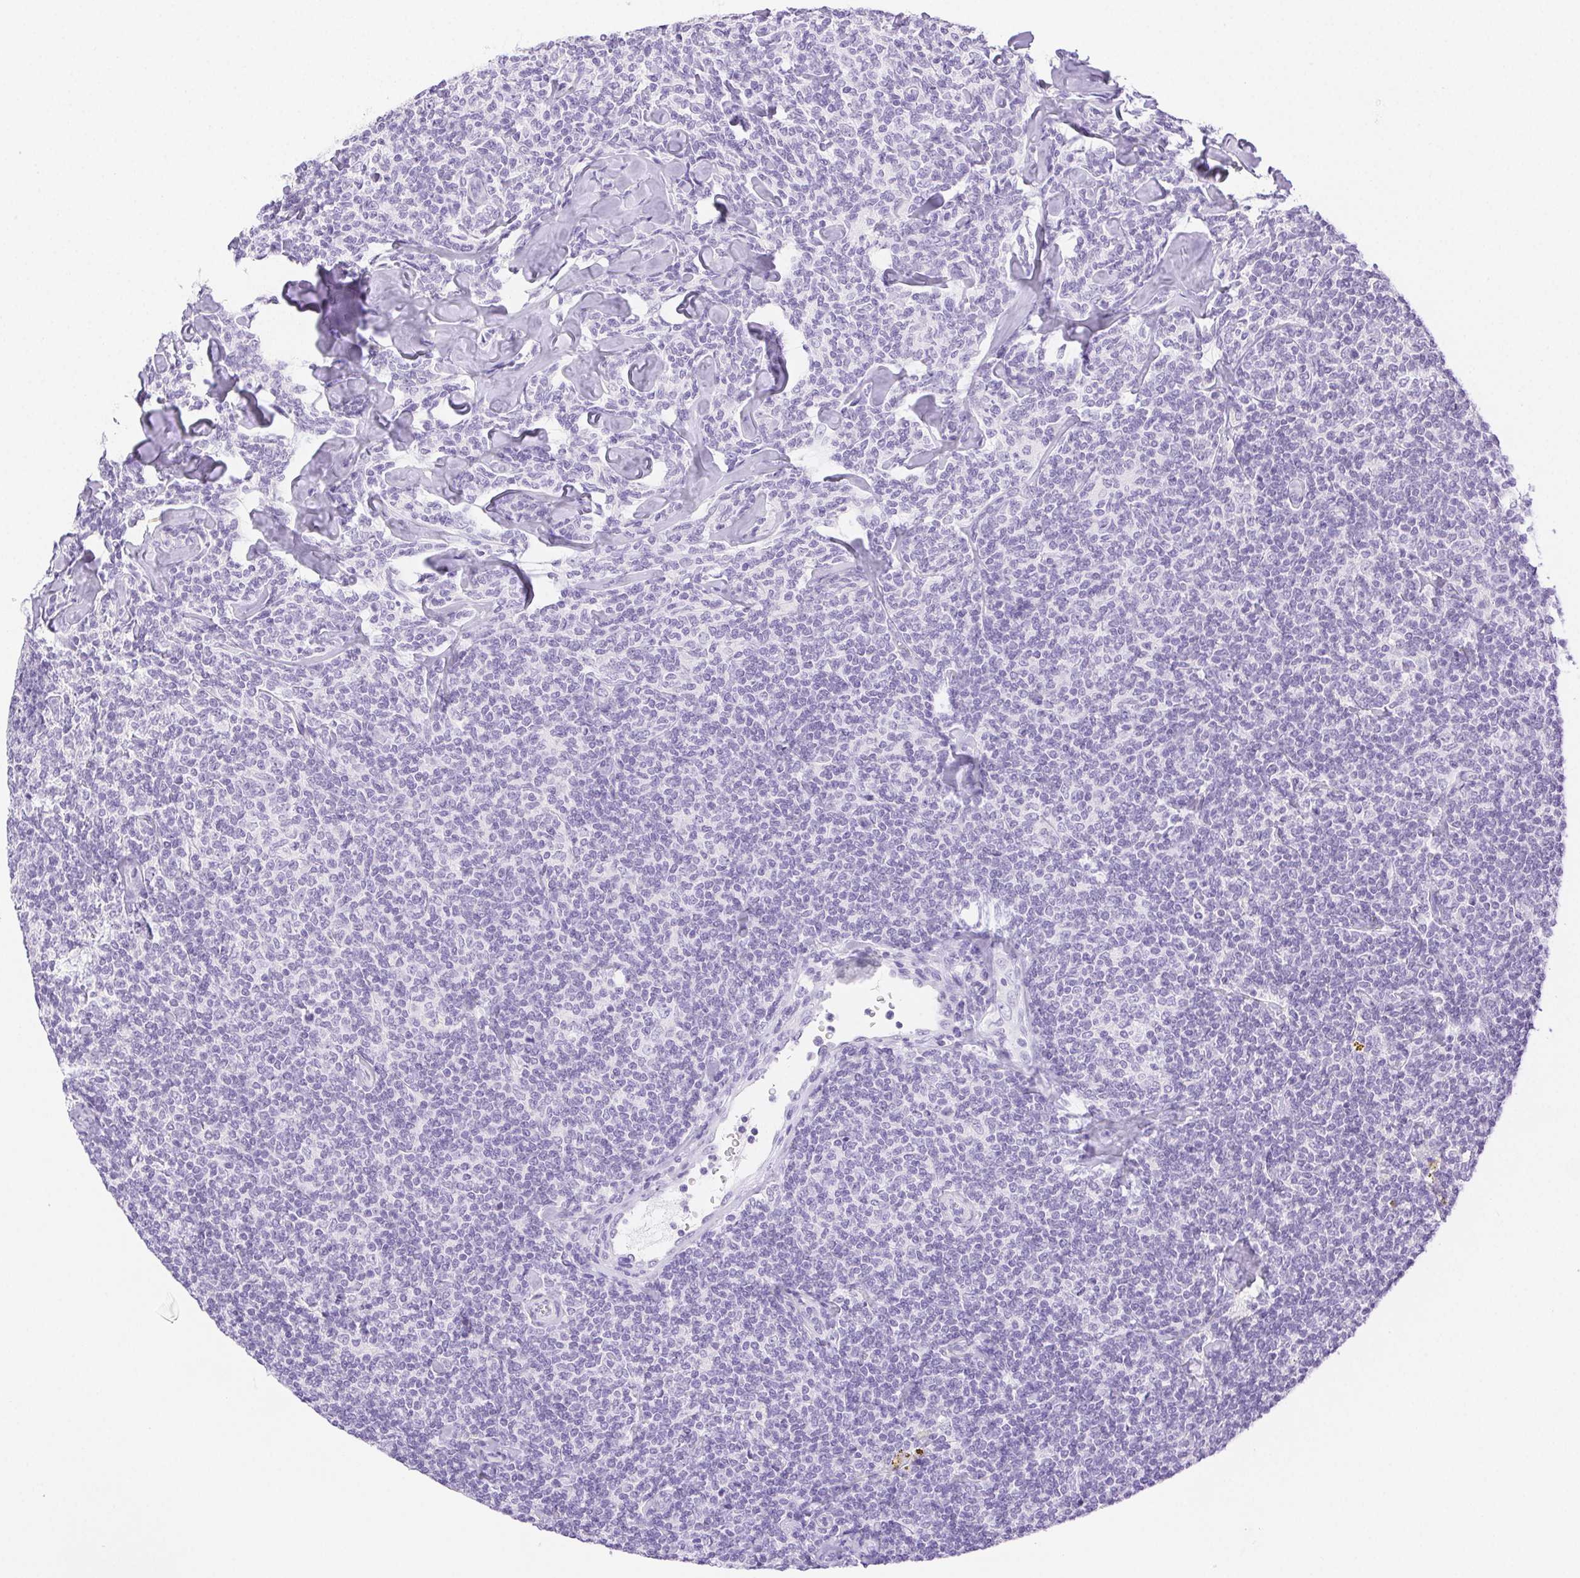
{"staining": {"intensity": "negative", "quantity": "none", "location": "none"}, "tissue": "lymphoma", "cell_type": "Tumor cells", "image_type": "cancer", "snomed": [{"axis": "morphology", "description": "Malignant lymphoma, non-Hodgkin's type, Low grade"}, {"axis": "topography", "description": "Lymph node"}], "caption": "Tumor cells are negative for brown protein staining in malignant lymphoma, non-Hodgkin's type (low-grade). (DAB immunohistochemistry visualized using brightfield microscopy, high magnification).", "gene": "SPACA4", "patient": {"sex": "female", "age": 56}}